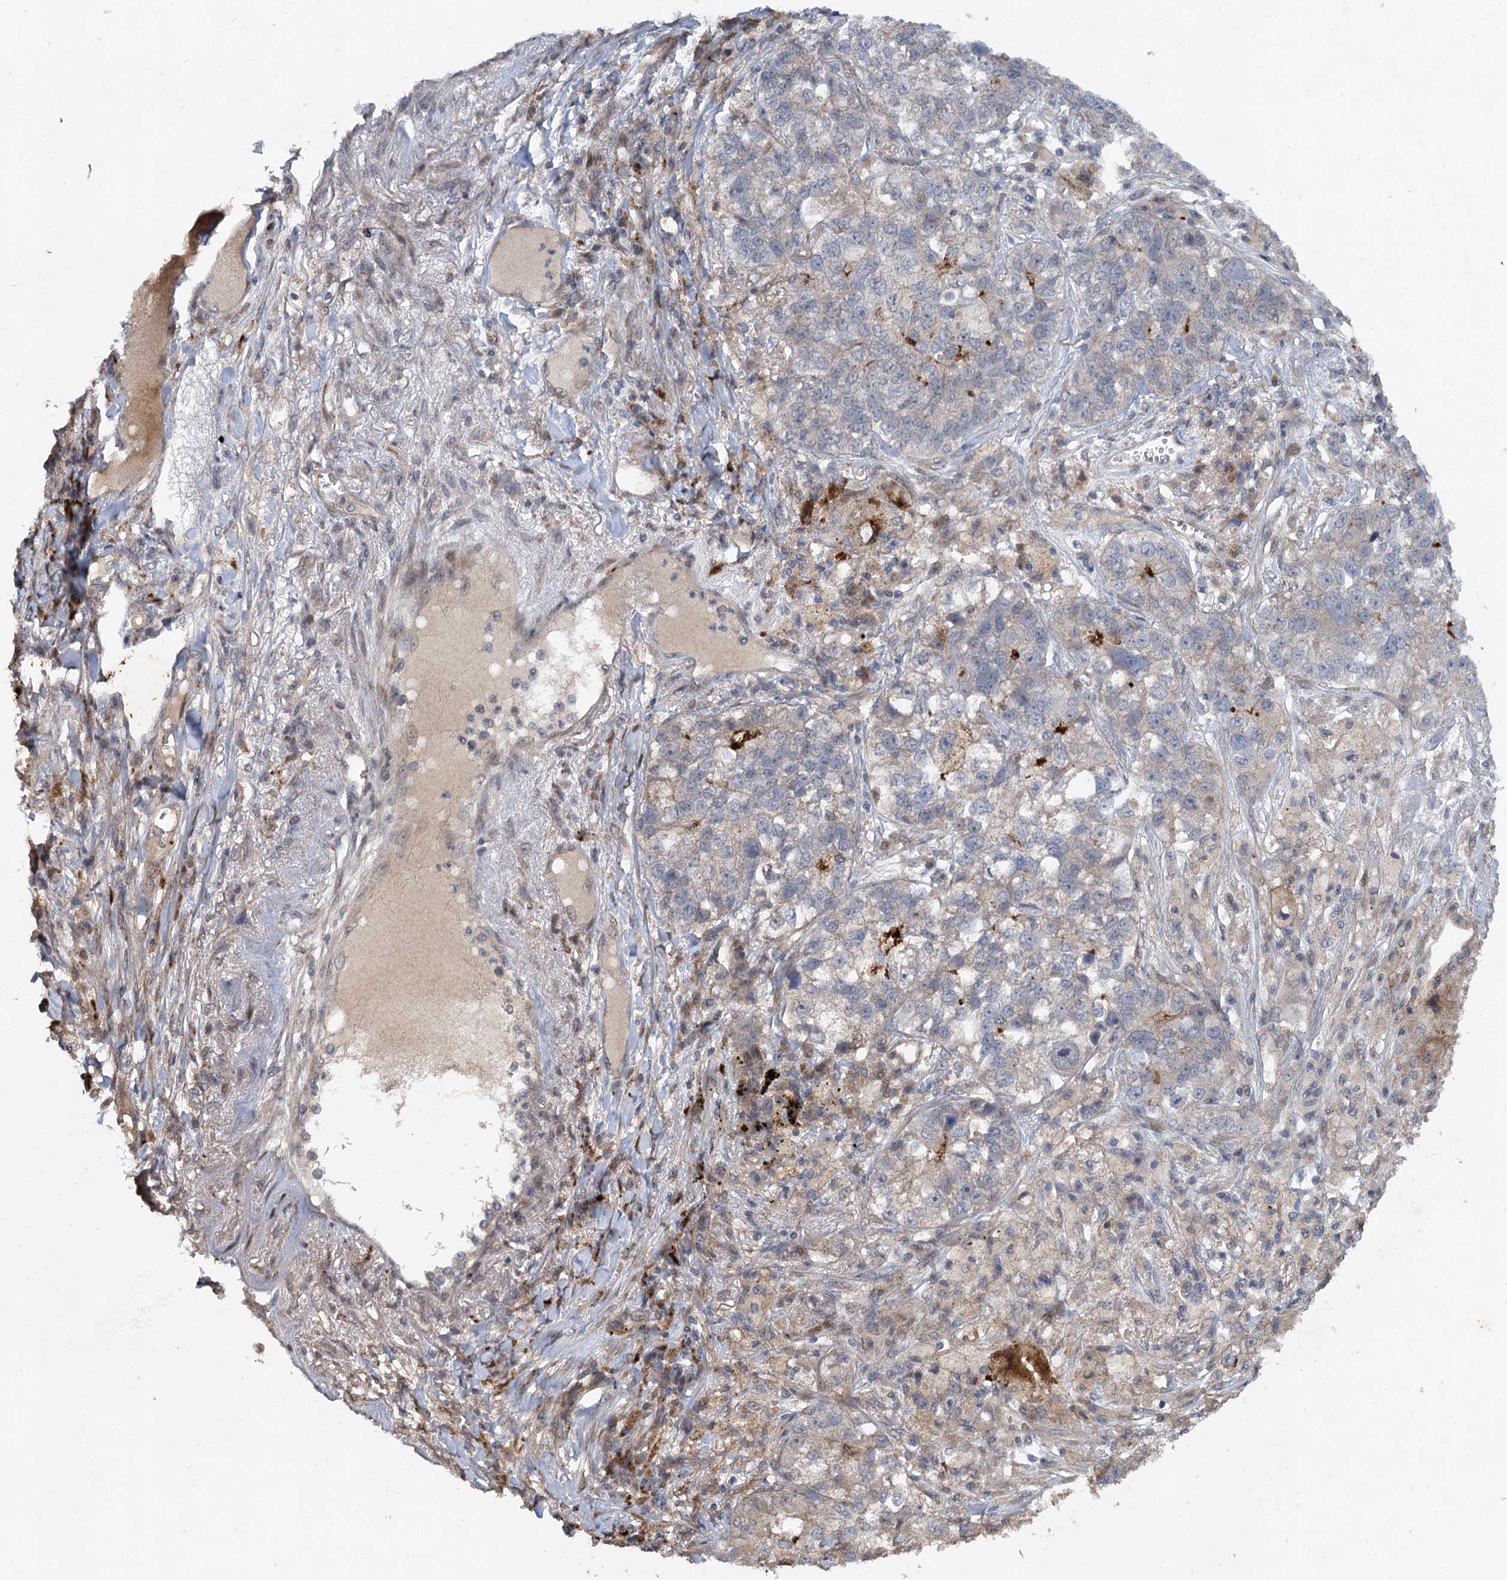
{"staining": {"intensity": "negative", "quantity": "none", "location": "none"}, "tissue": "lung cancer", "cell_type": "Tumor cells", "image_type": "cancer", "snomed": [{"axis": "morphology", "description": "Adenocarcinoma, NOS"}, {"axis": "topography", "description": "Lung"}], "caption": "Tumor cells show no significant positivity in lung cancer.", "gene": "NUDT22", "patient": {"sex": "male", "age": 49}}